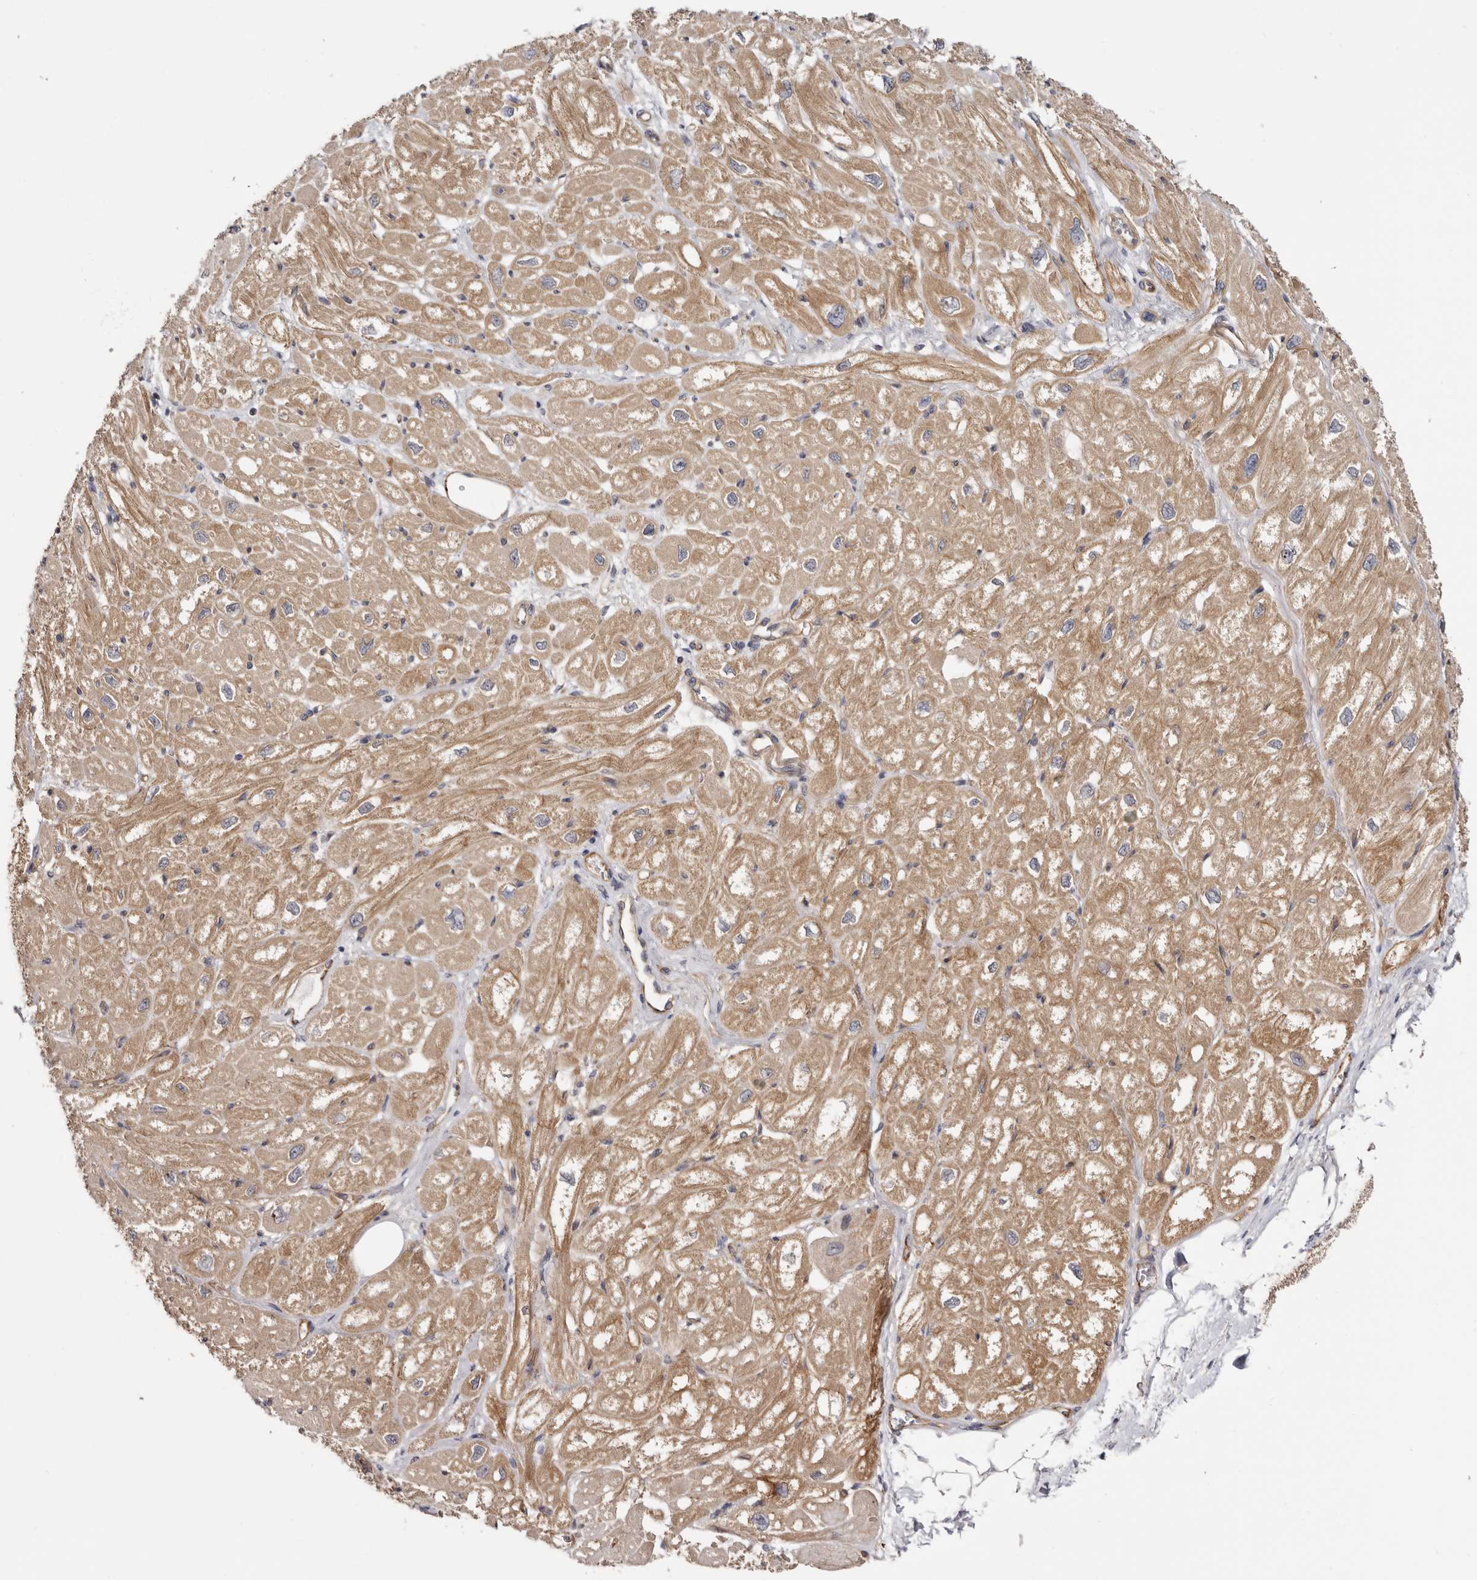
{"staining": {"intensity": "moderate", "quantity": "25%-75%", "location": "cytoplasmic/membranous"}, "tissue": "heart muscle", "cell_type": "Cardiomyocytes", "image_type": "normal", "snomed": [{"axis": "morphology", "description": "Normal tissue, NOS"}, {"axis": "topography", "description": "Heart"}], "caption": "Protein expression analysis of normal human heart muscle reveals moderate cytoplasmic/membranous positivity in approximately 25%-75% of cardiomyocytes. (DAB IHC with brightfield microscopy, high magnification).", "gene": "PANK4", "patient": {"sex": "male", "age": 50}}